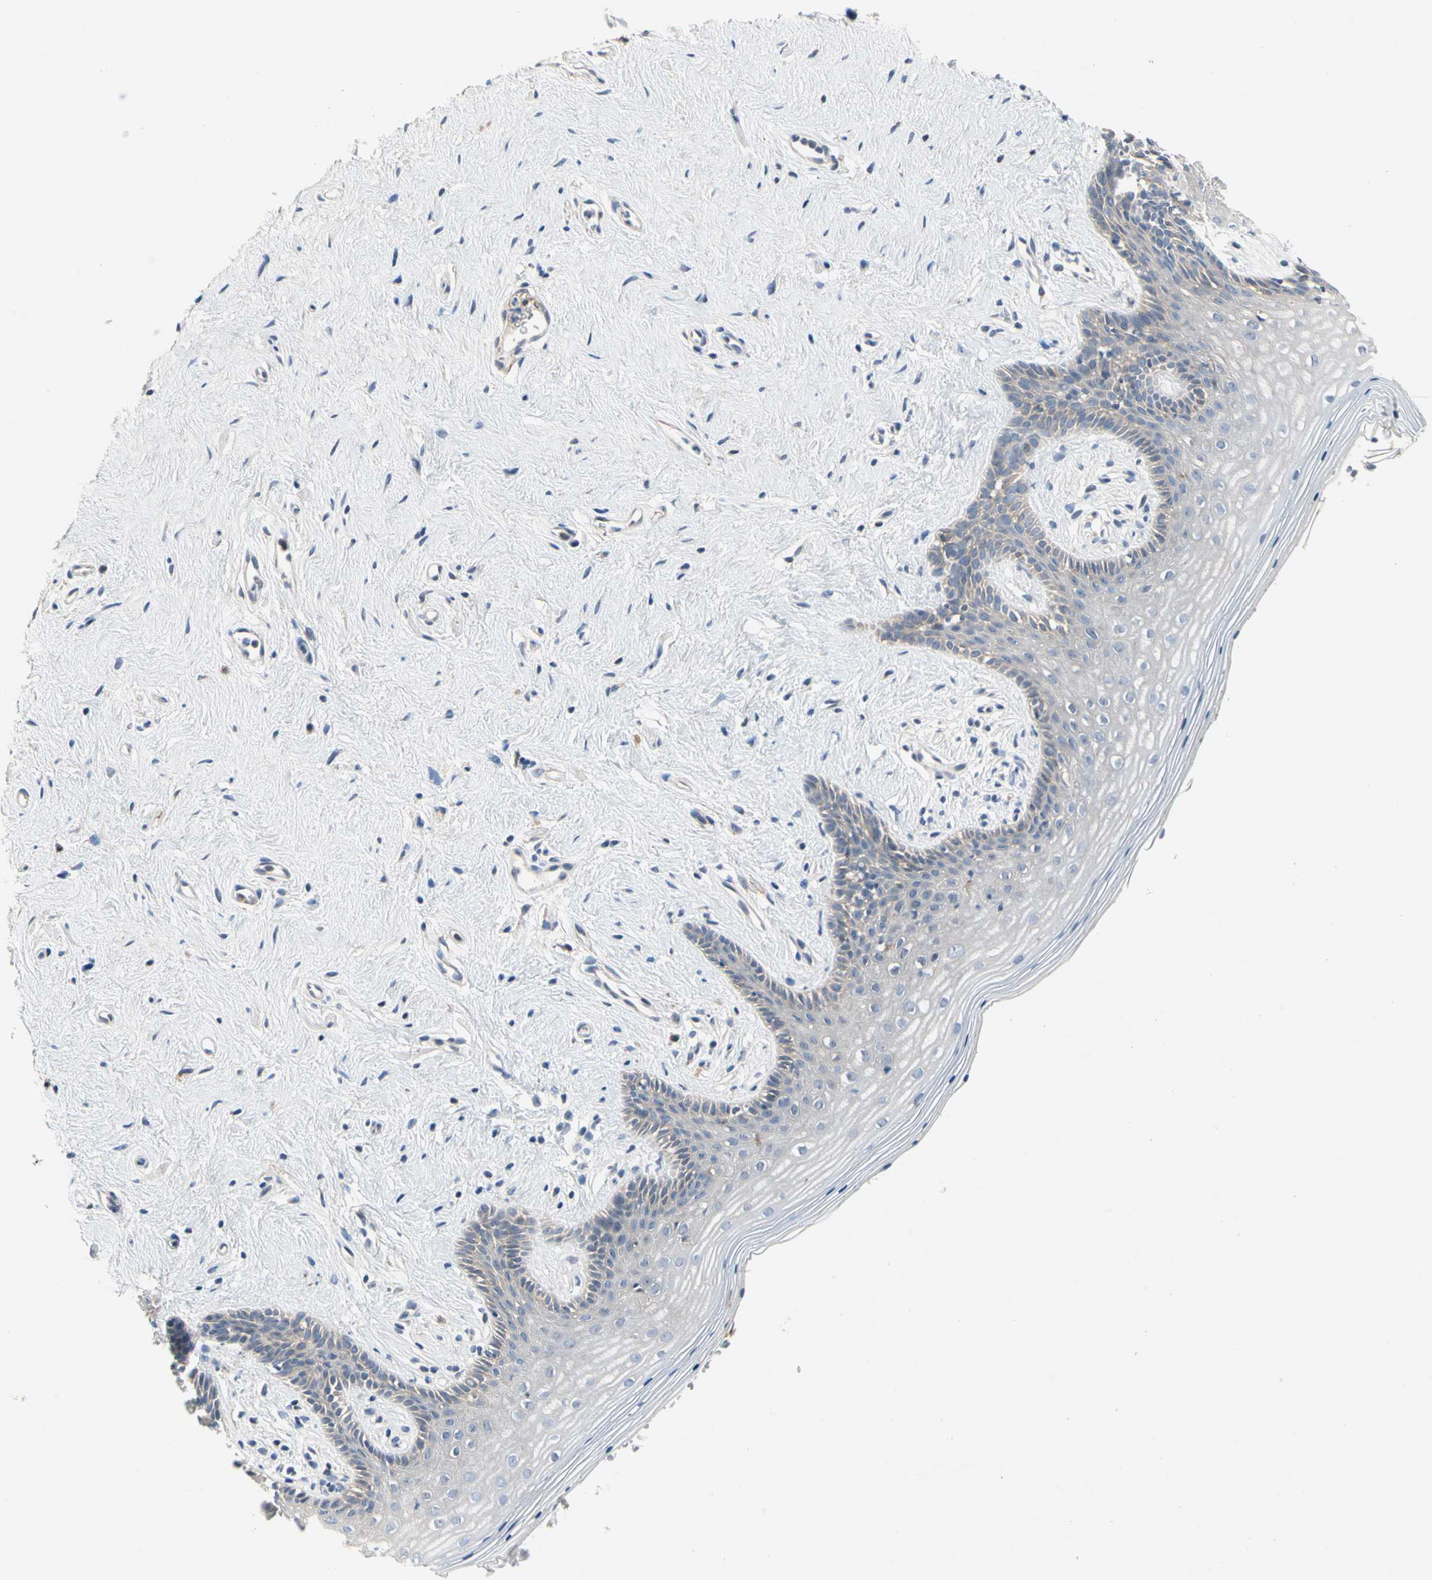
{"staining": {"intensity": "weak", "quantity": "<25%", "location": "cytoplasmic/membranous"}, "tissue": "vagina", "cell_type": "Squamous epithelial cells", "image_type": "normal", "snomed": [{"axis": "morphology", "description": "Normal tissue, NOS"}, {"axis": "topography", "description": "Vagina"}], "caption": "Squamous epithelial cells show no significant protein staining in unremarkable vagina. (DAB immunohistochemistry (IHC) visualized using brightfield microscopy, high magnification).", "gene": "GAS6", "patient": {"sex": "female", "age": 44}}